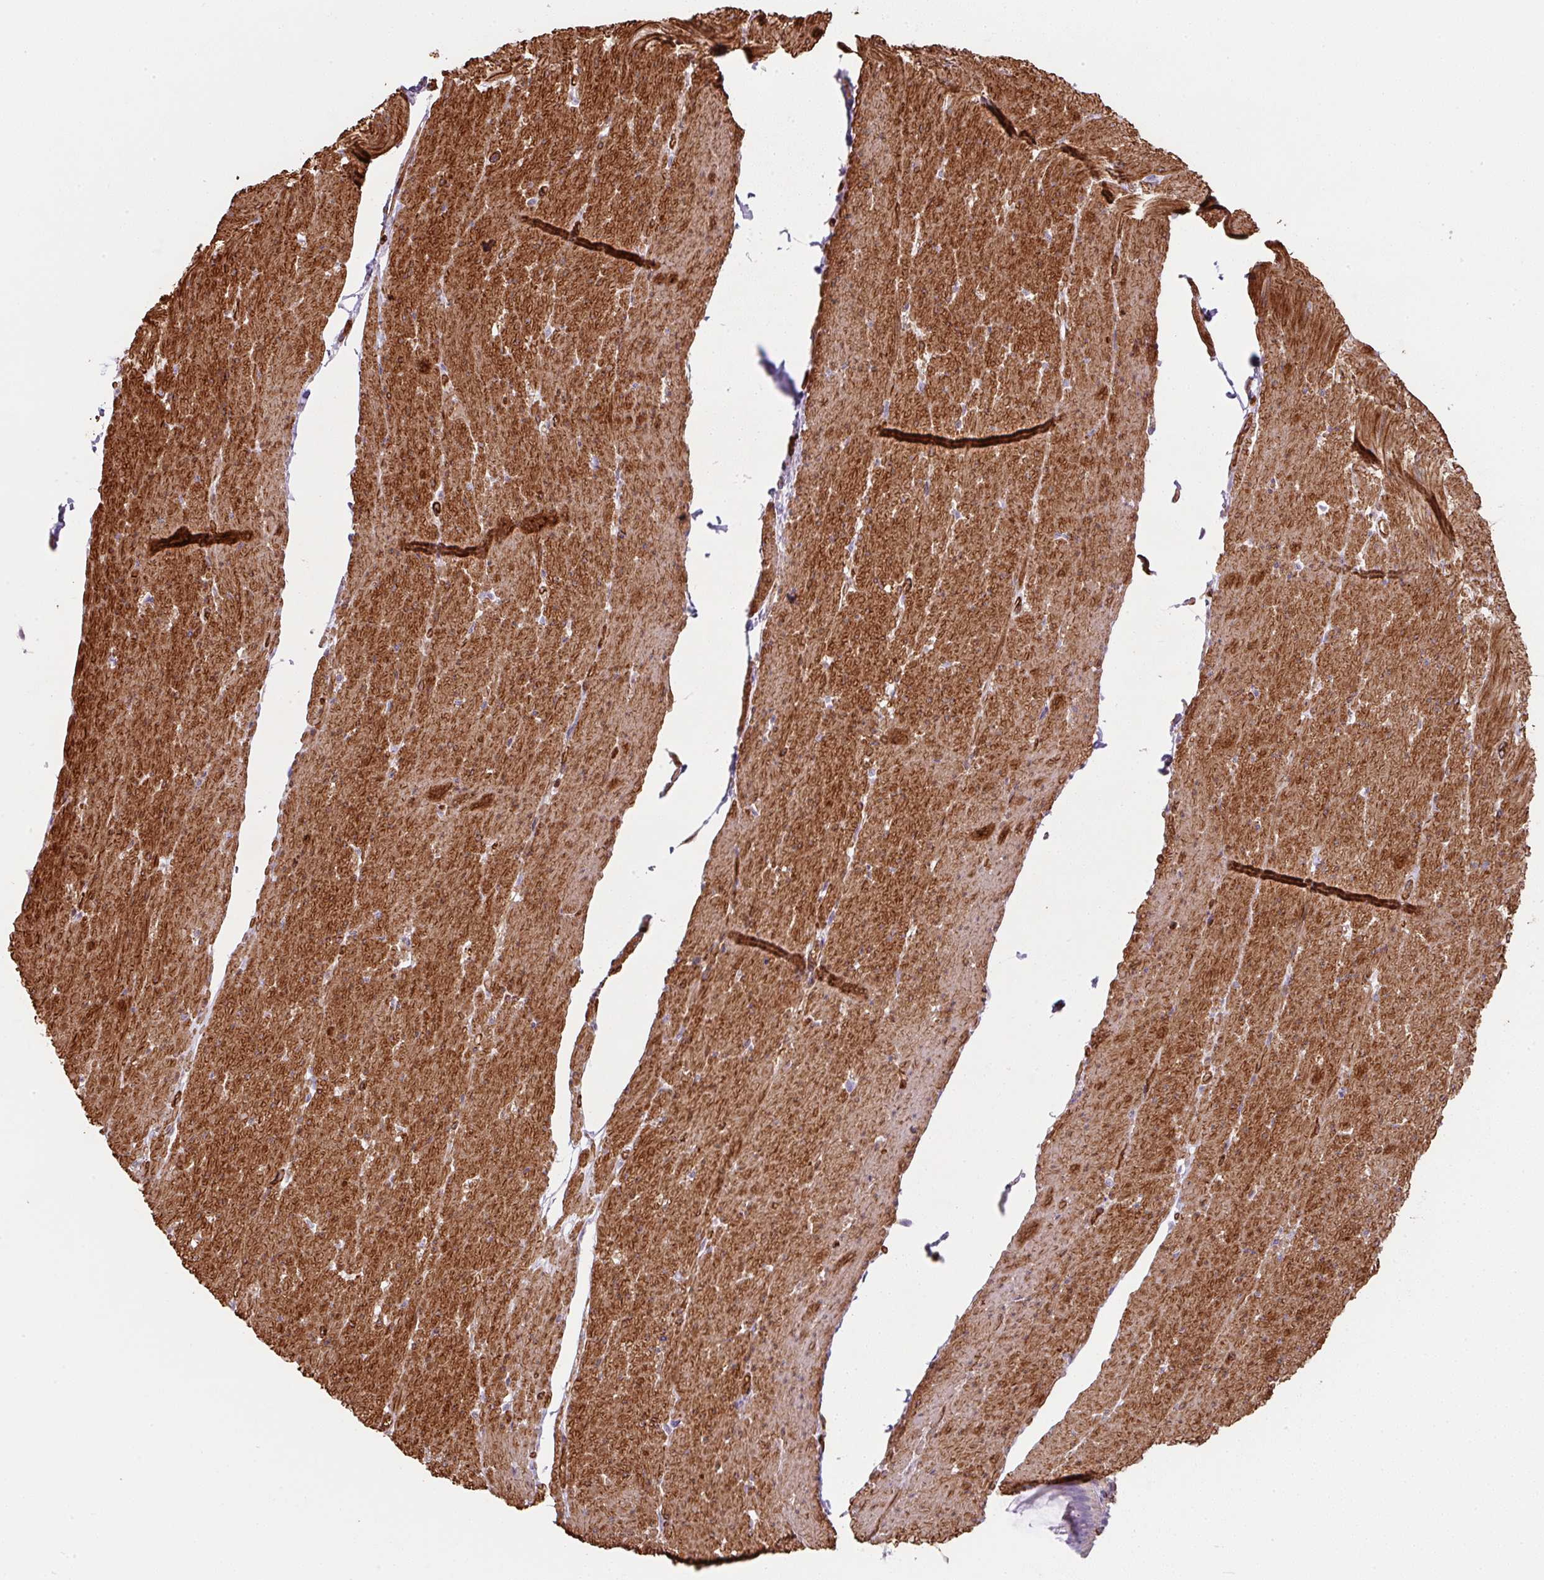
{"staining": {"intensity": "moderate", "quantity": ">75%", "location": "cytoplasmic/membranous"}, "tissue": "smooth muscle", "cell_type": "Smooth muscle cells", "image_type": "normal", "snomed": [{"axis": "morphology", "description": "Normal tissue, NOS"}, {"axis": "topography", "description": "Smooth muscle"}, {"axis": "topography", "description": "Rectum"}], "caption": "IHC histopathology image of benign smooth muscle: smooth muscle stained using IHC reveals medium levels of moderate protein expression localized specifically in the cytoplasmic/membranous of smooth muscle cells, appearing as a cytoplasmic/membranous brown color.", "gene": "ANKUB1", "patient": {"sex": "male", "age": 53}}